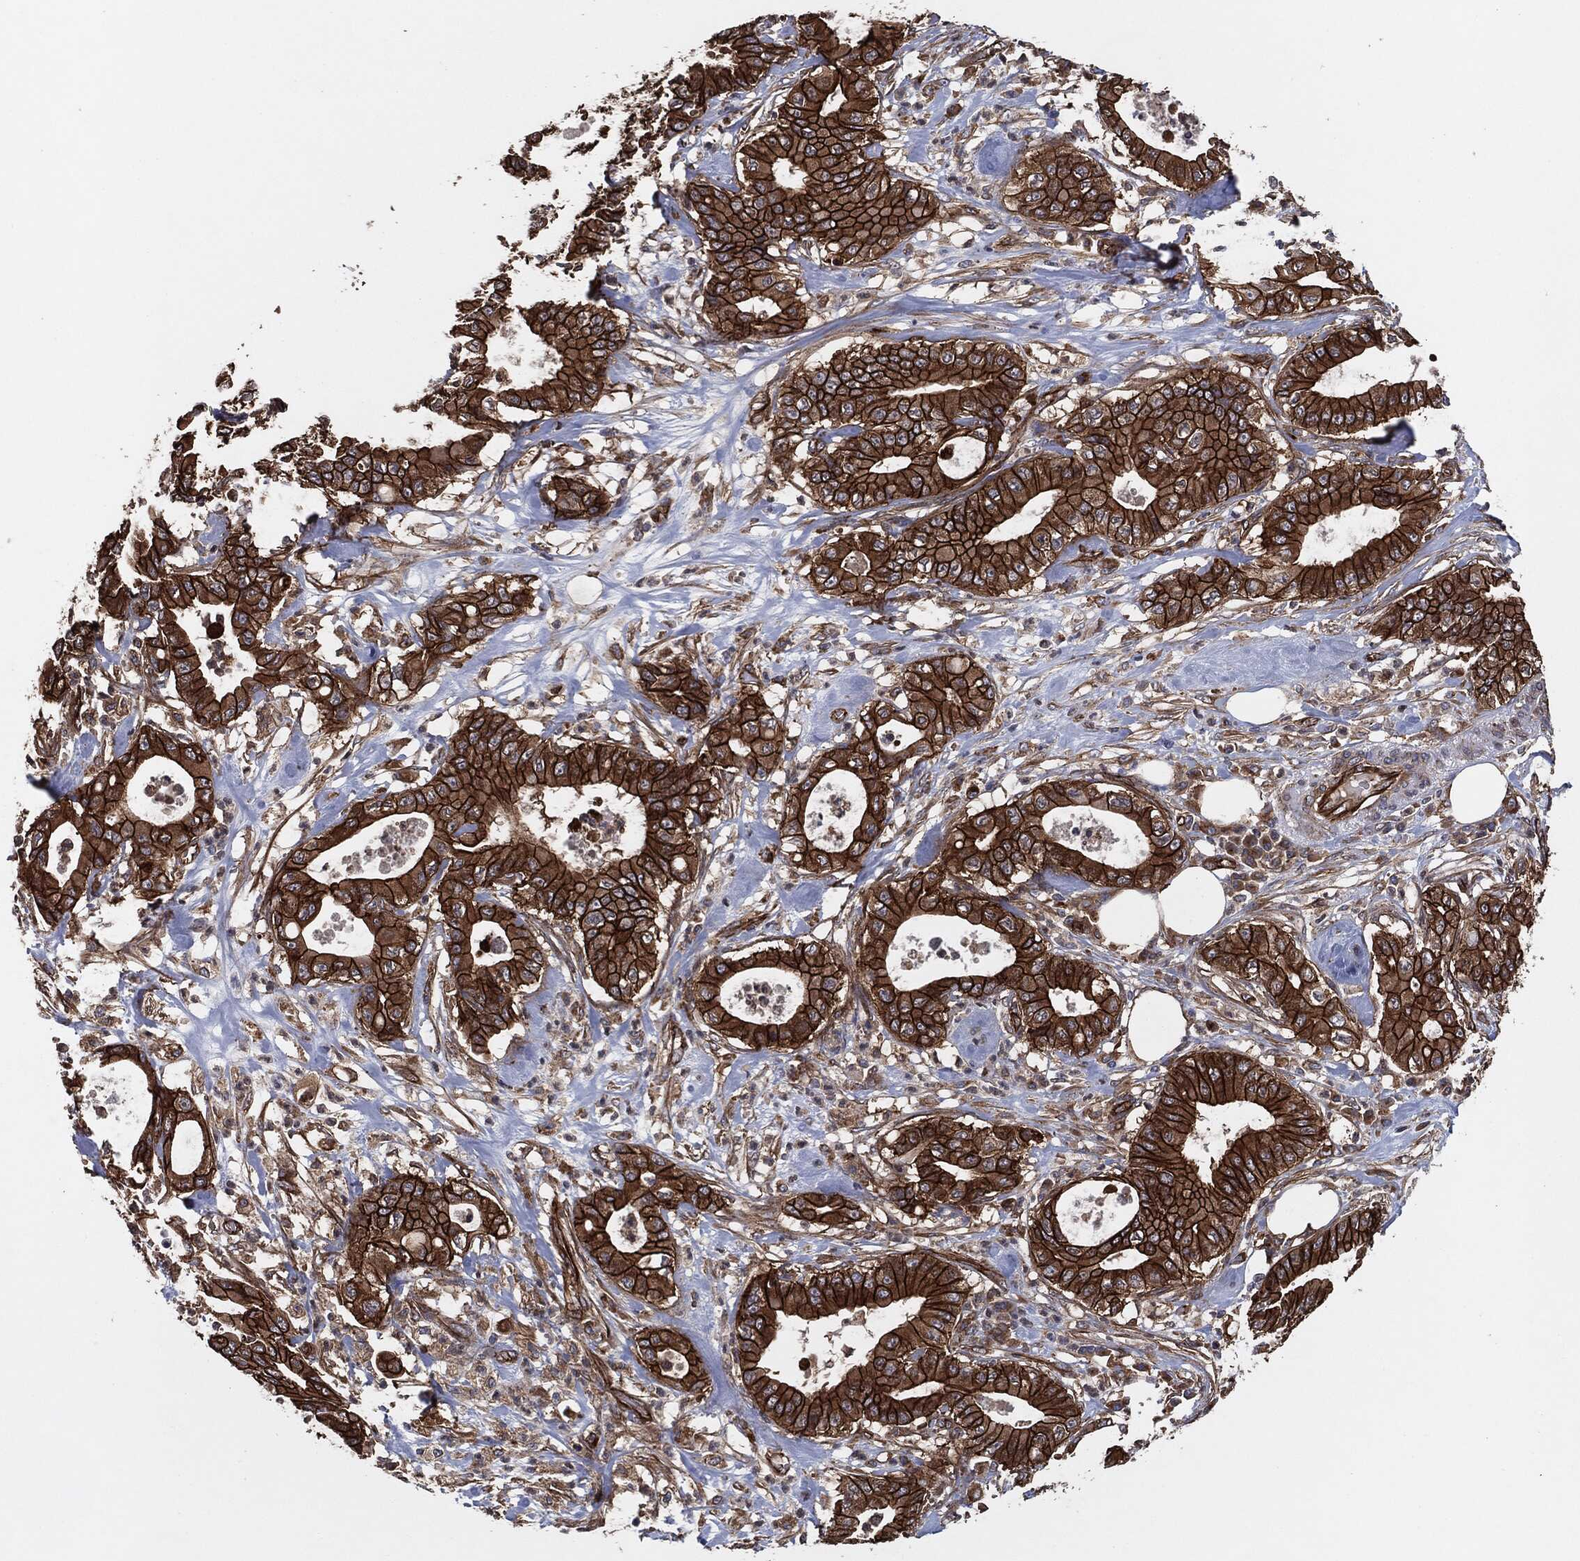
{"staining": {"intensity": "strong", "quantity": ">75%", "location": "cytoplasmic/membranous"}, "tissue": "pancreatic cancer", "cell_type": "Tumor cells", "image_type": "cancer", "snomed": [{"axis": "morphology", "description": "Adenocarcinoma, NOS"}, {"axis": "topography", "description": "Pancreas"}], "caption": "IHC (DAB (3,3'-diaminobenzidine)) staining of human pancreatic adenocarcinoma exhibits strong cytoplasmic/membranous protein expression in approximately >75% of tumor cells.", "gene": "CTNNA1", "patient": {"sex": "male", "age": 71}}